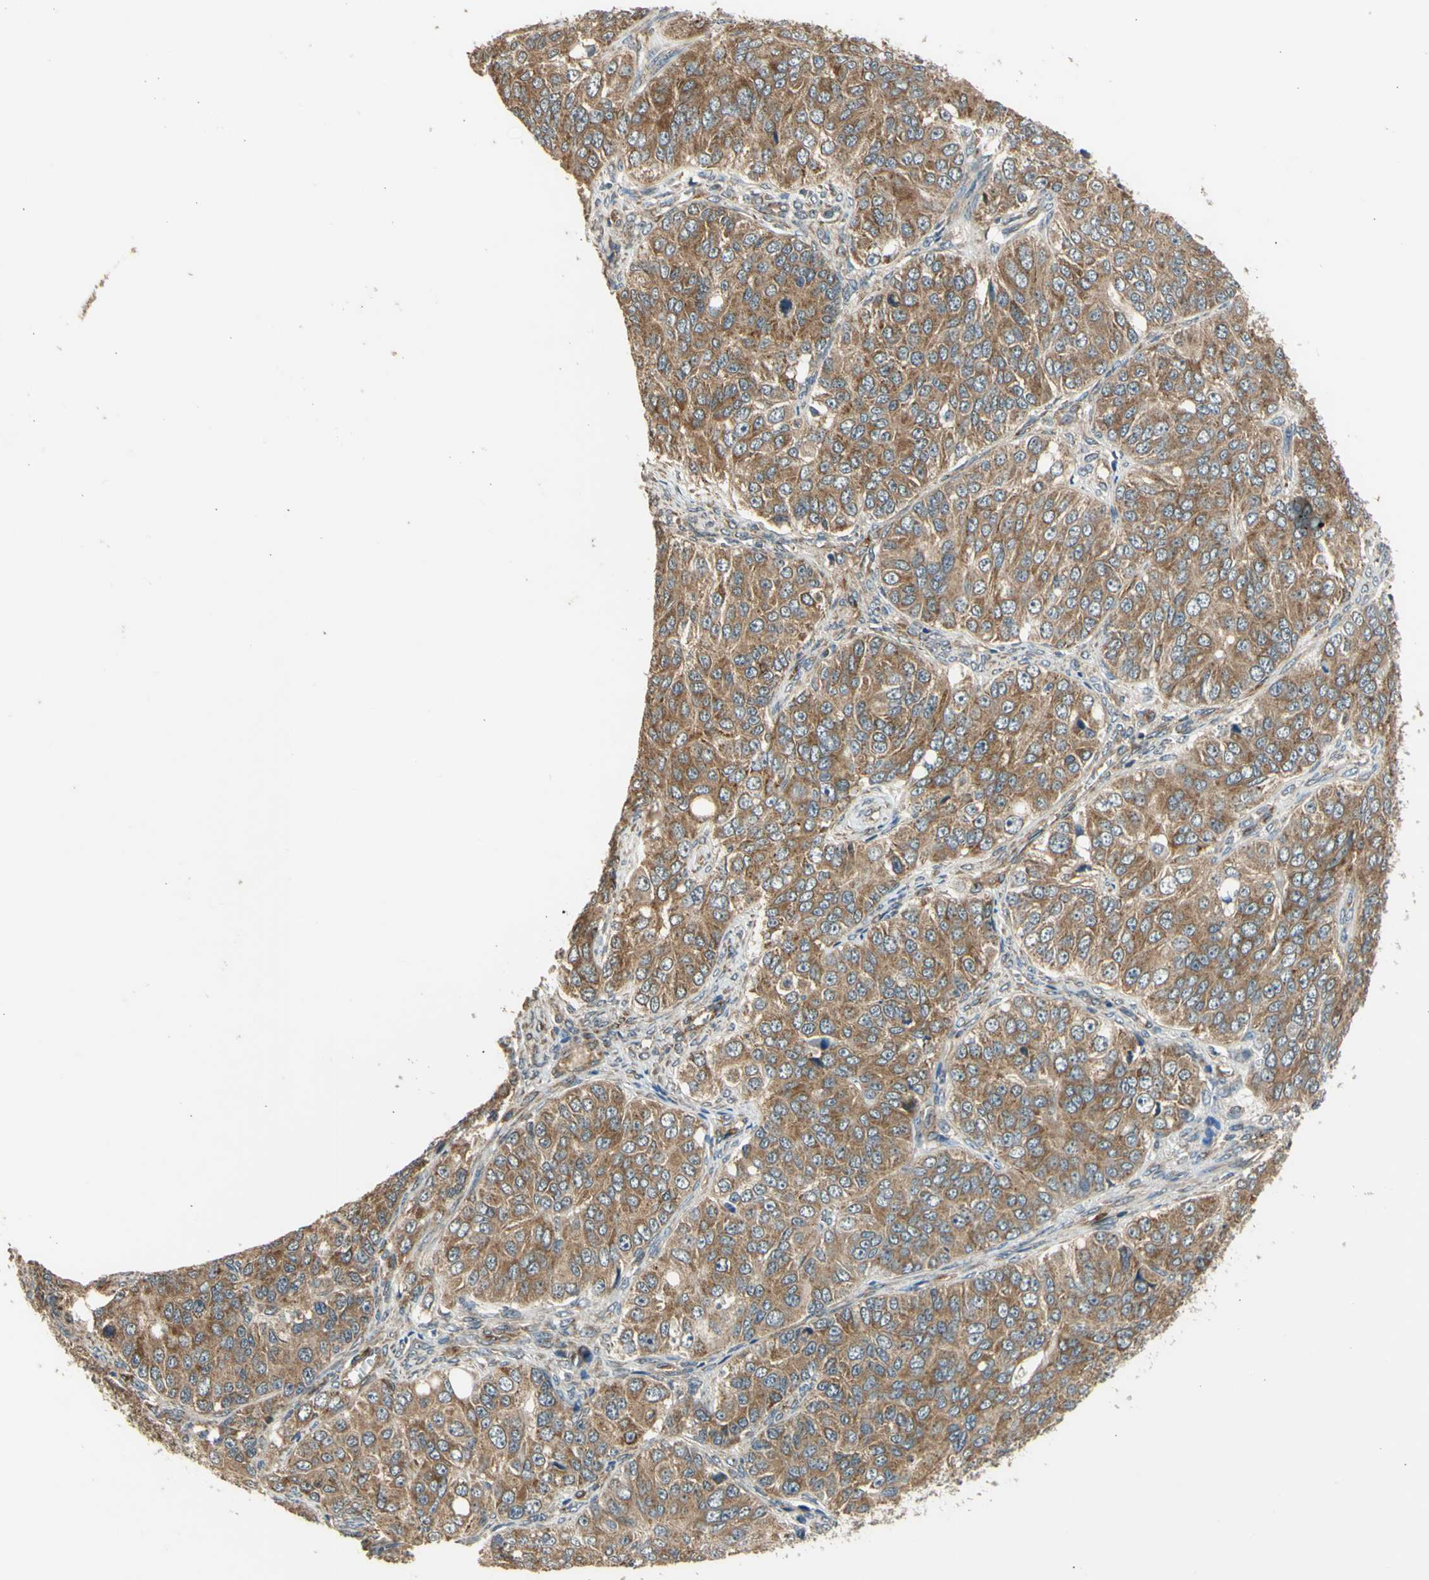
{"staining": {"intensity": "moderate", "quantity": ">75%", "location": "cytoplasmic/membranous"}, "tissue": "ovarian cancer", "cell_type": "Tumor cells", "image_type": "cancer", "snomed": [{"axis": "morphology", "description": "Carcinoma, endometroid"}, {"axis": "topography", "description": "Ovary"}], "caption": "Moderate cytoplasmic/membranous staining for a protein is identified in approximately >75% of tumor cells of endometroid carcinoma (ovarian) using immunohistochemistry.", "gene": "EFNB2", "patient": {"sex": "female", "age": 51}}